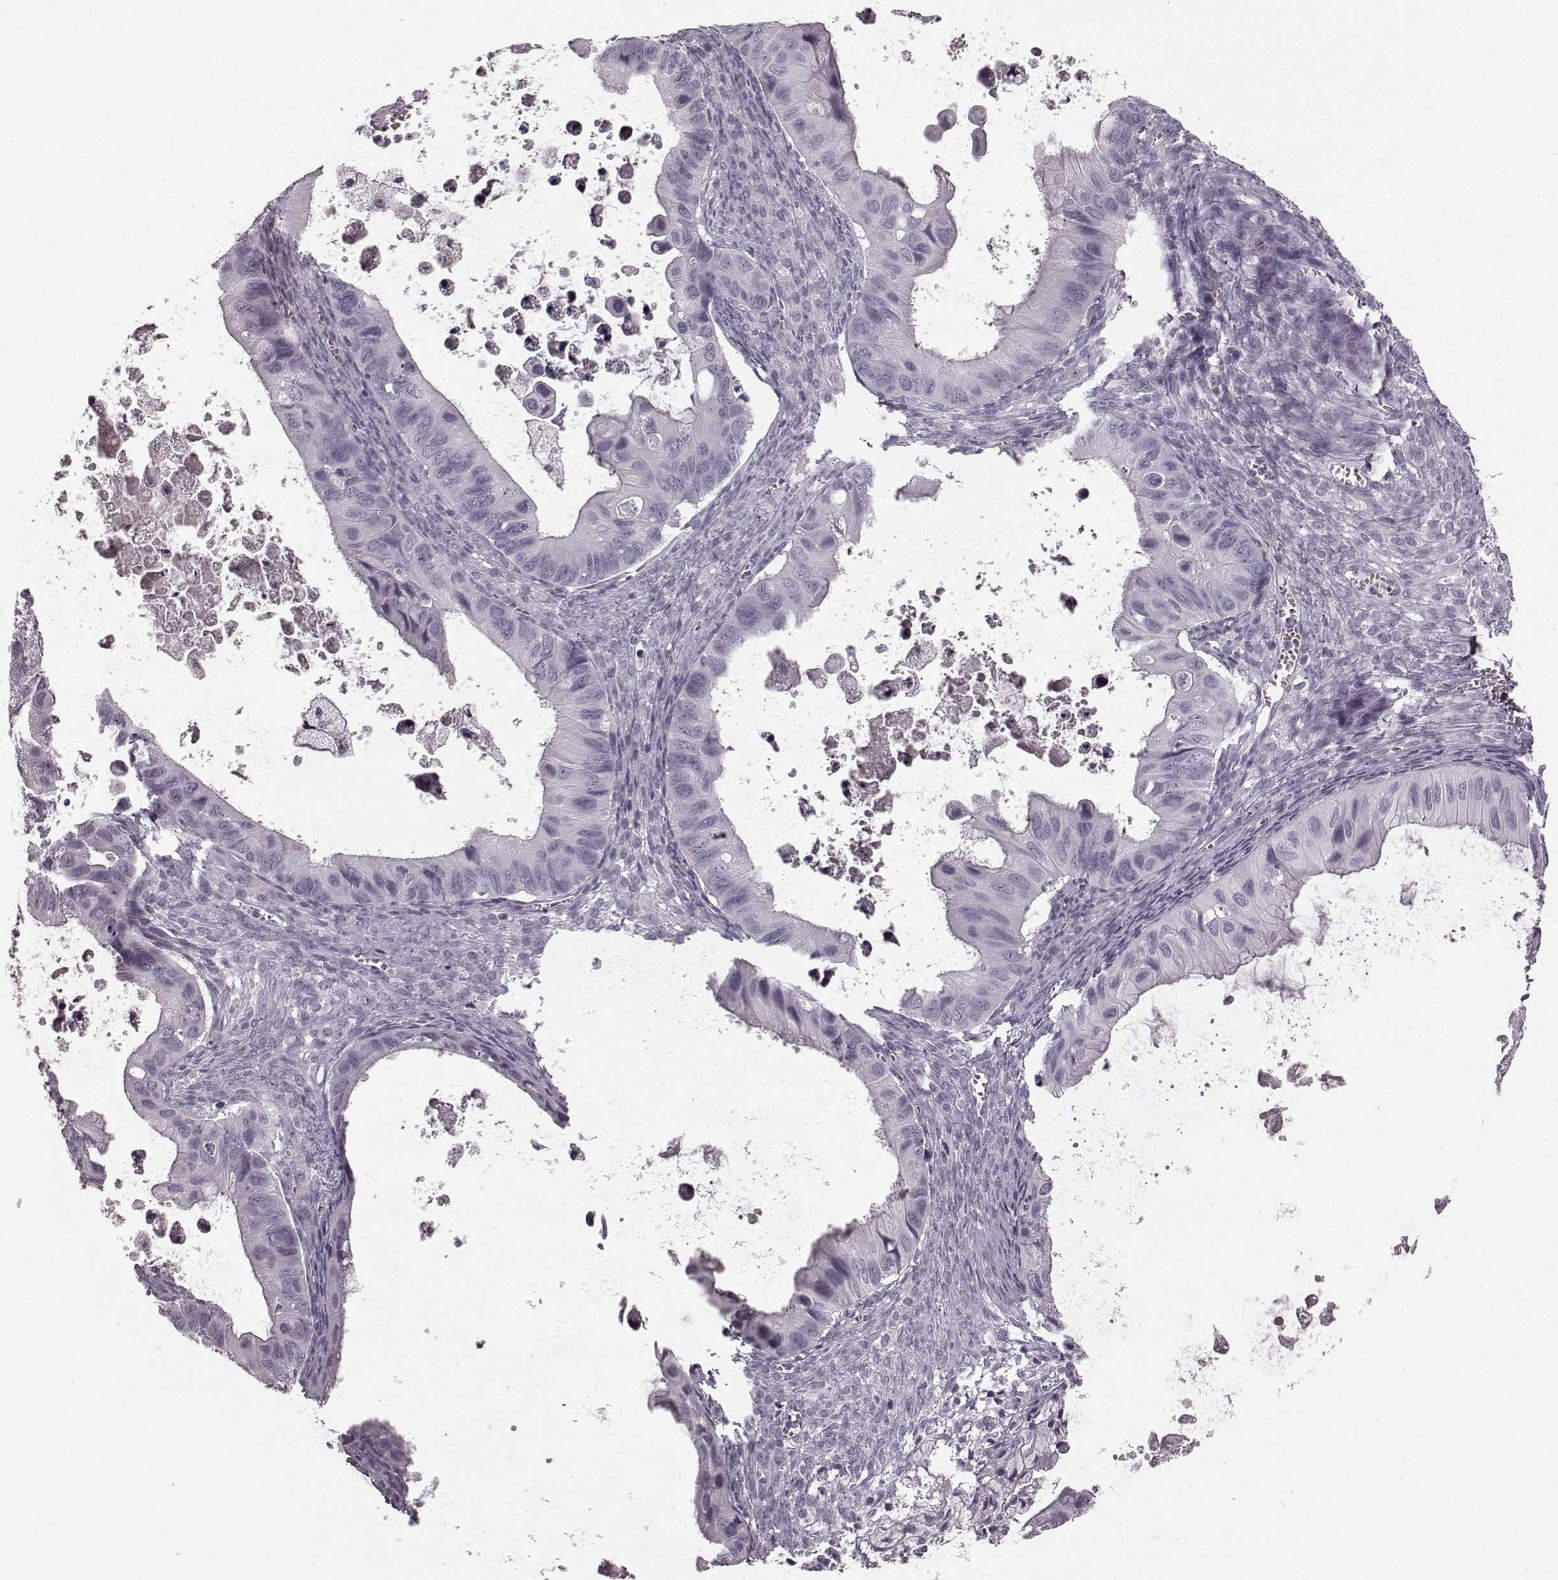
{"staining": {"intensity": "negative", "quantity": "none", "location": "none"}, "tissue": "ovarian cancer", "cell_type": "Tumor cells", "image_type": "cancer", "snomed": [{"axis": "morphology", "description": "Cystadenocarcinoma, mucinous, NOS"}, {"axis": "topography", "description": "Ovary"}], "caption": "Micrograph shows no significant protein staining in tumor cells of ovarian cancer (mucinous cystadenocarcinoma).", "gene": "TMPRSS15", "patient": {"sex": "female", "age": 64}}